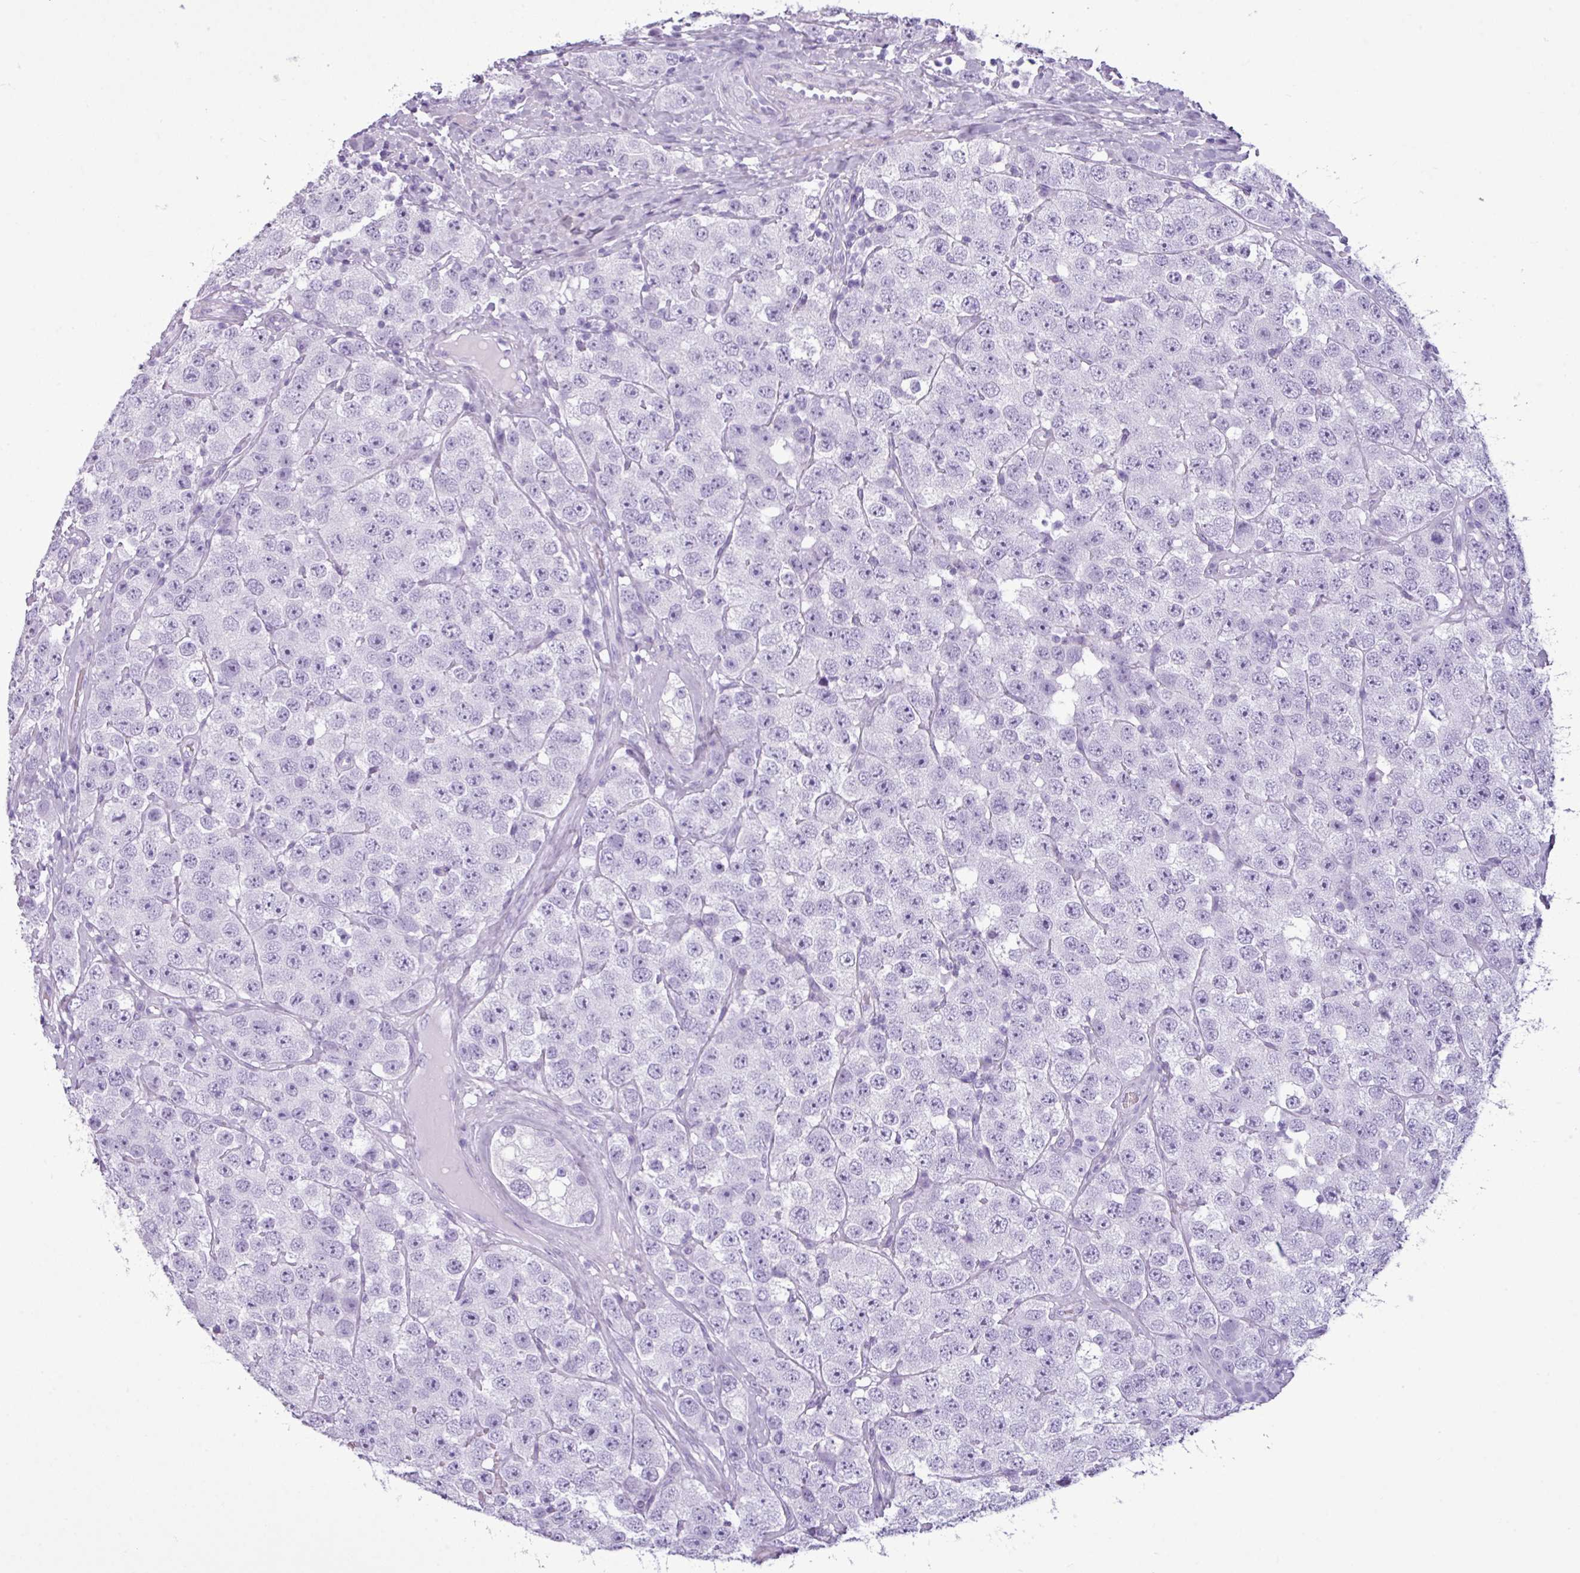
{"staining": {"intensity": "negative", "quantity": "none", "location": "none"}, "tissue": "testis cancer", "cell_type": "Tumor cells", "image_type": "cancer", "snomed": [{"axis": "morphology", "description": "Seminoma, NOS"}, {"axis": "topography", "description": "Testis"}], "caption": "DAB (3,3'-diaminobenzidine) immunohistochemical staining of testis cancer (seminoma) displays no significant staining in tumor cells.", "gene": "AMY1B", "patient": {"sex": "male", "age": 28}}